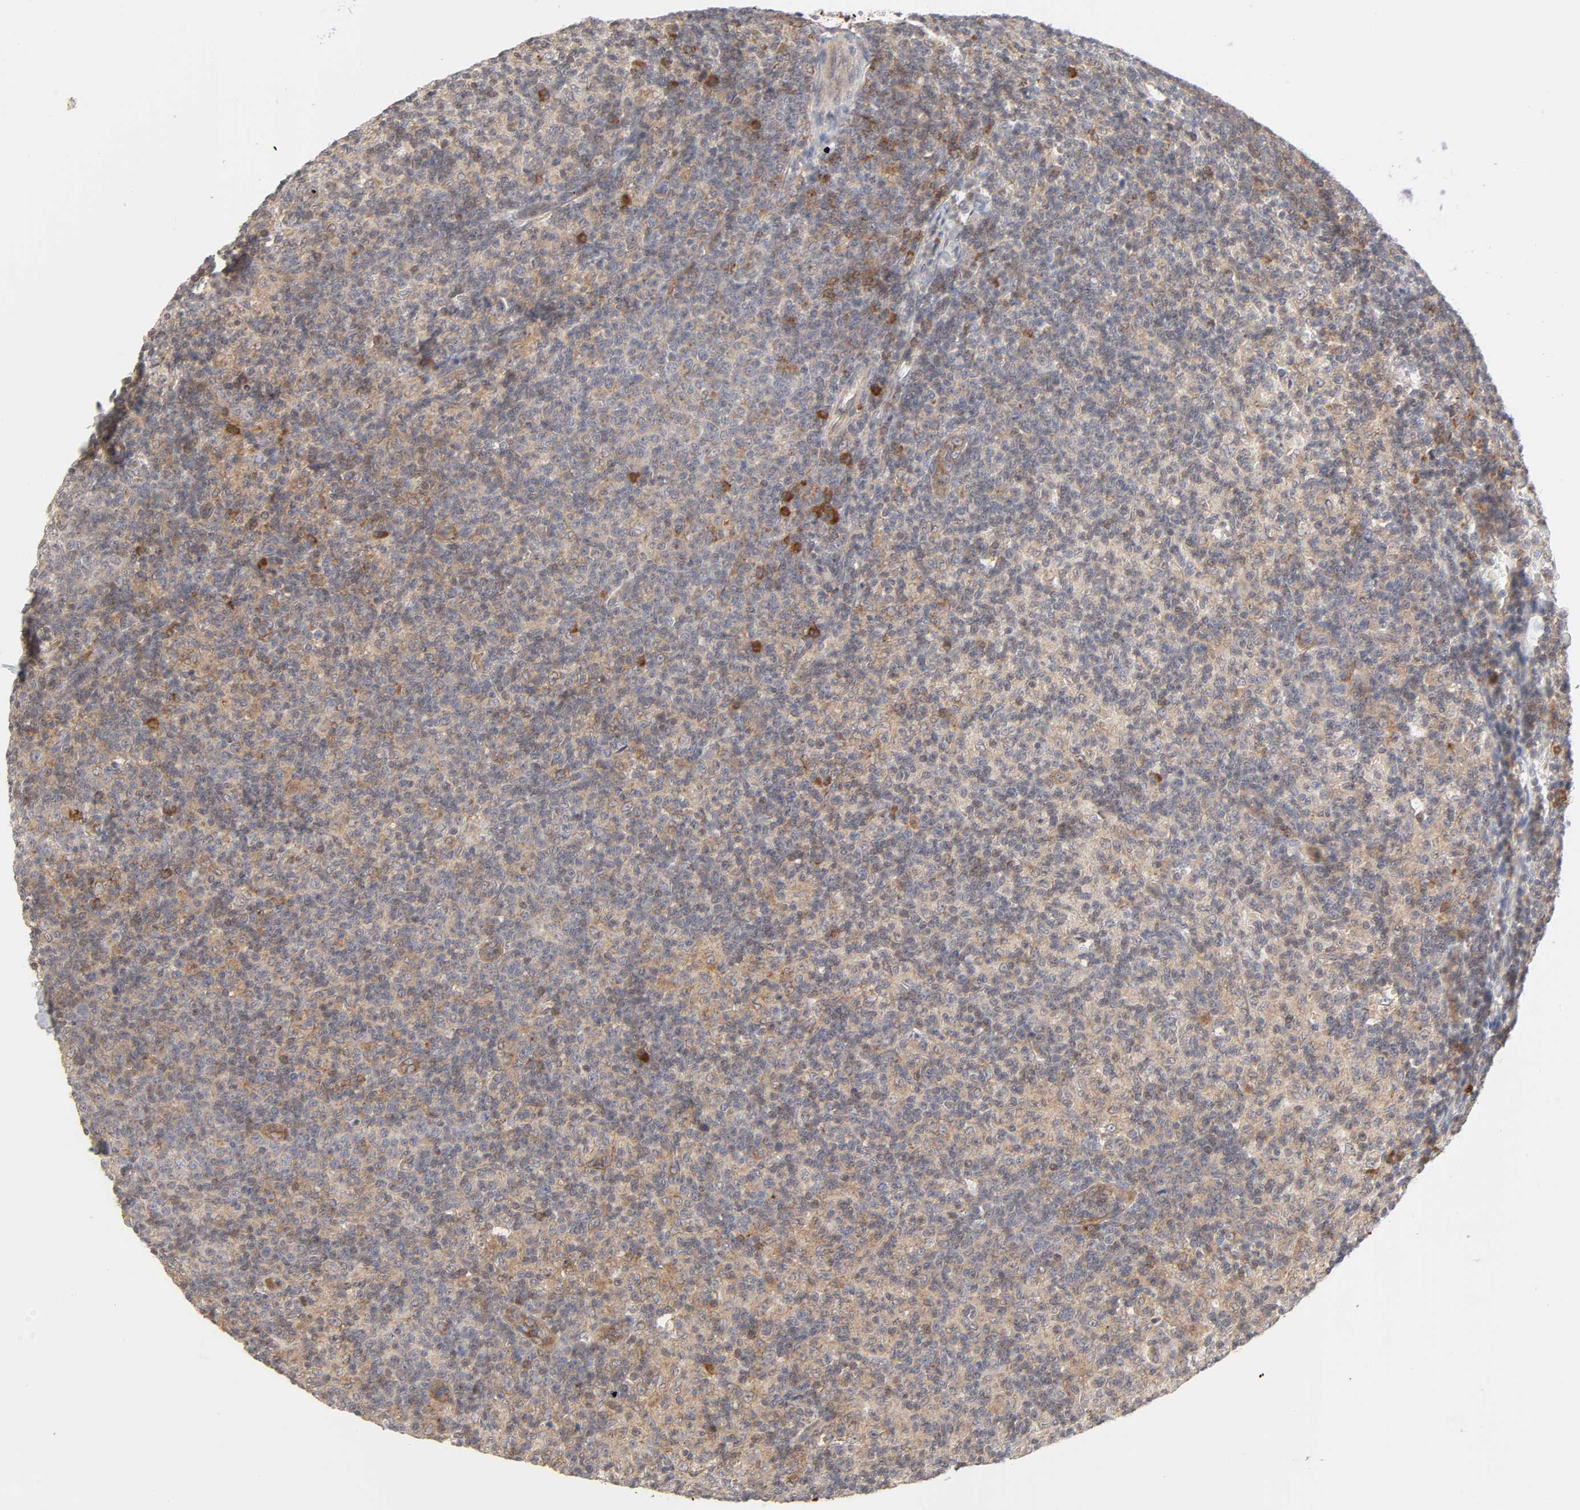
{"staining": {"intensity": "moderate", "quantity": ">75%", "location": "cytoplasmic/membranous"}, "tissue": "lymph node", "cell_type": "Germinal center cells", "image_type": "normal", "snomed": [{"axis": "morphology", "description": "Normal tissue, NOS"}, {"axis": "morphology", "description": "Inflammation, NOS"}, {"axis": "topography", "description": "Lymph node"}], "caption": "Protein expression analysis of unremarkable human lymph node reveals moderate cytoplasmic/membranous staining in about >75% of germinal center cells.", "gene": "IL4R", "patient": {"sex": "male", "age": 55}}